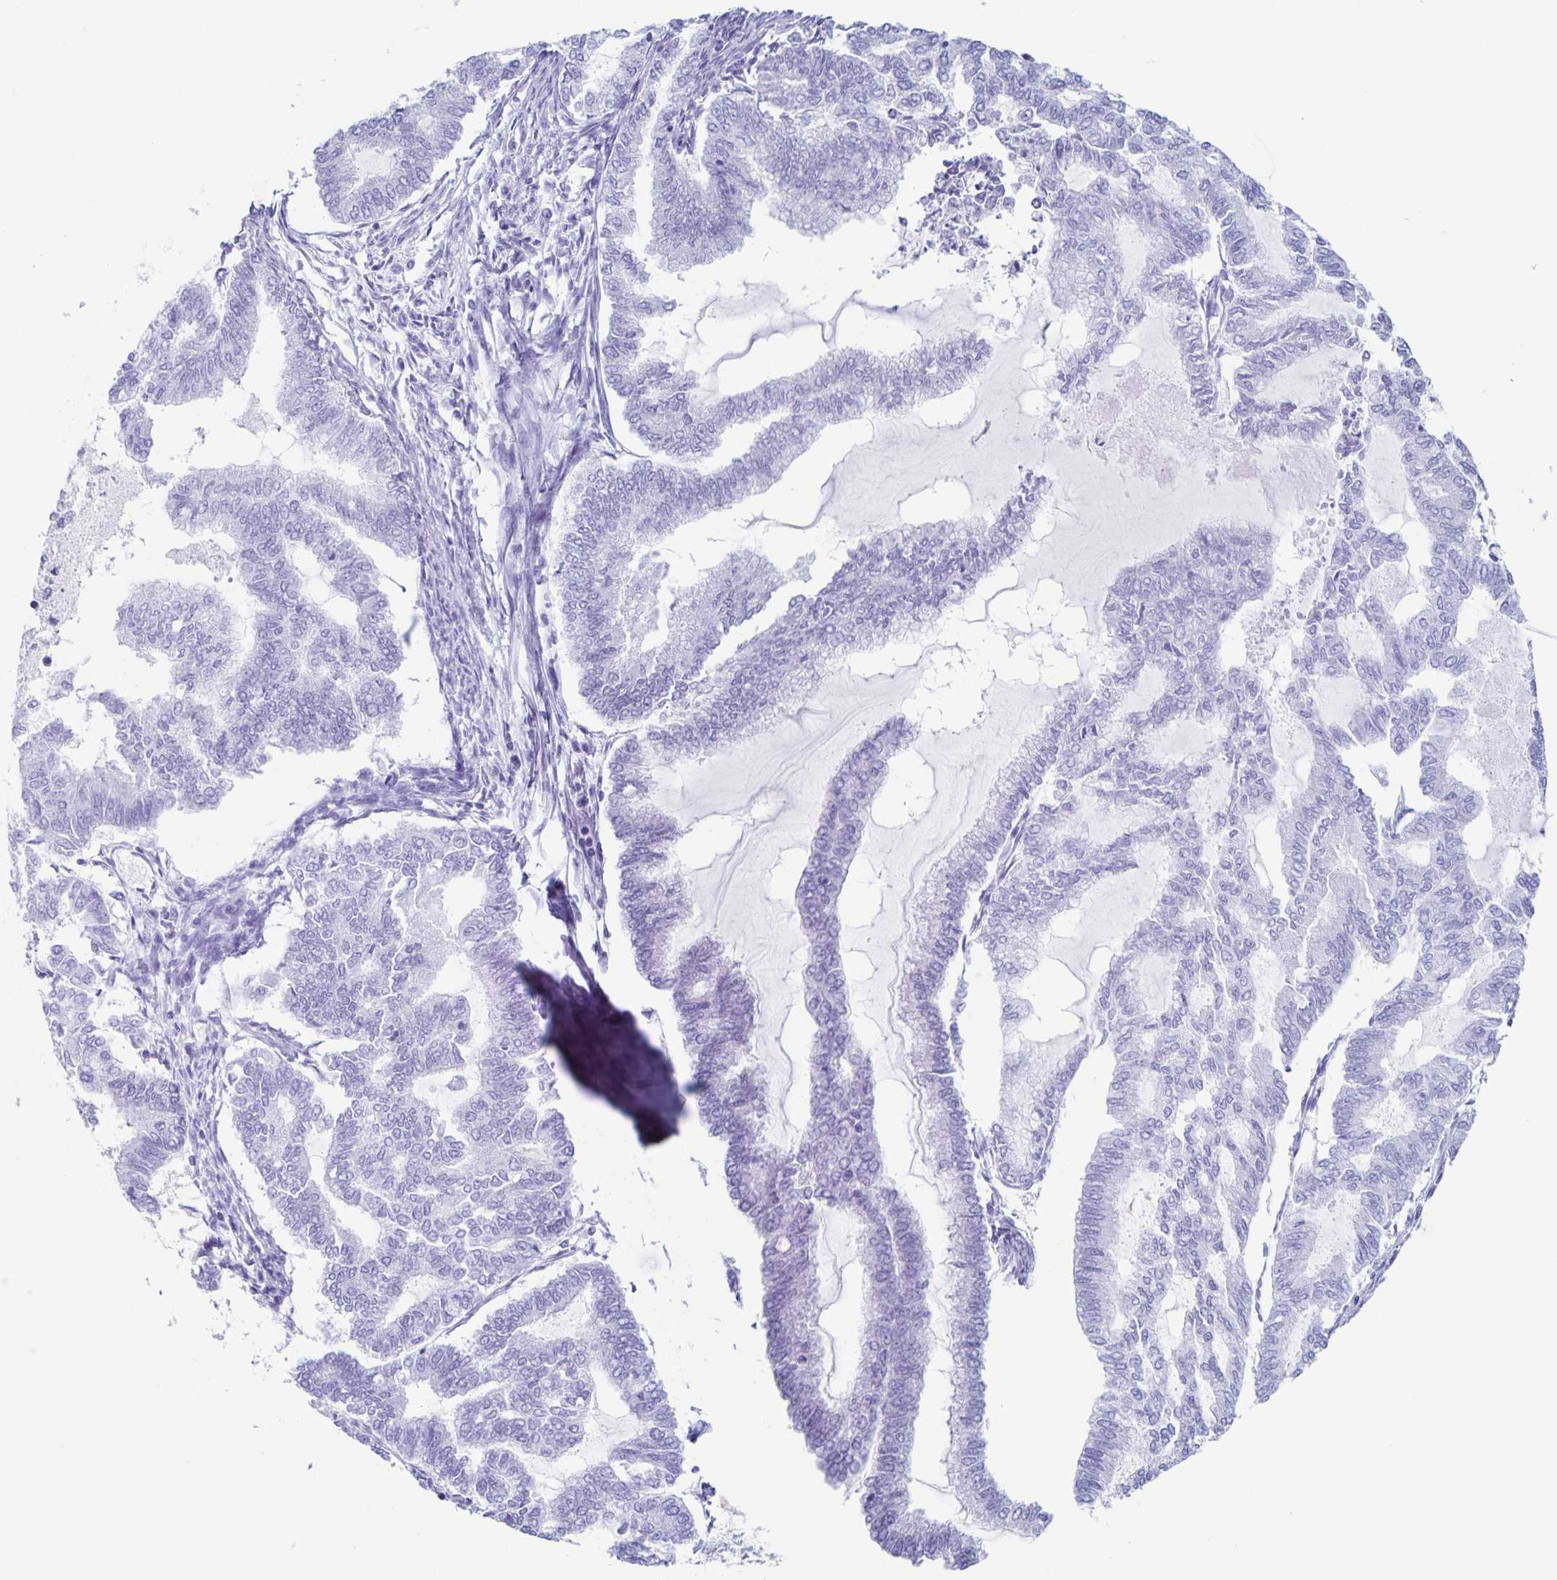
{"staining": {"intensity": "negative", "quantity": "none", "location": "none"}, "tissue": "endometrial cancer", "cell_type": "Tumor cells", "image_type": "cancer", "snomed": [{"axis": "morphology", "description": "Adenocarcinoma, NOS"}, {"axis": "topography", "description": "Endometrium"}], "caption": "DAB (3,3'-diaminobenzidine) immunohistochemical staining of endometrial cancer (adenocarcinoma) displays no significant staining in tumor cells.", "gene": "C12orf56", "patient": {"sex": "female", "age": 79}}